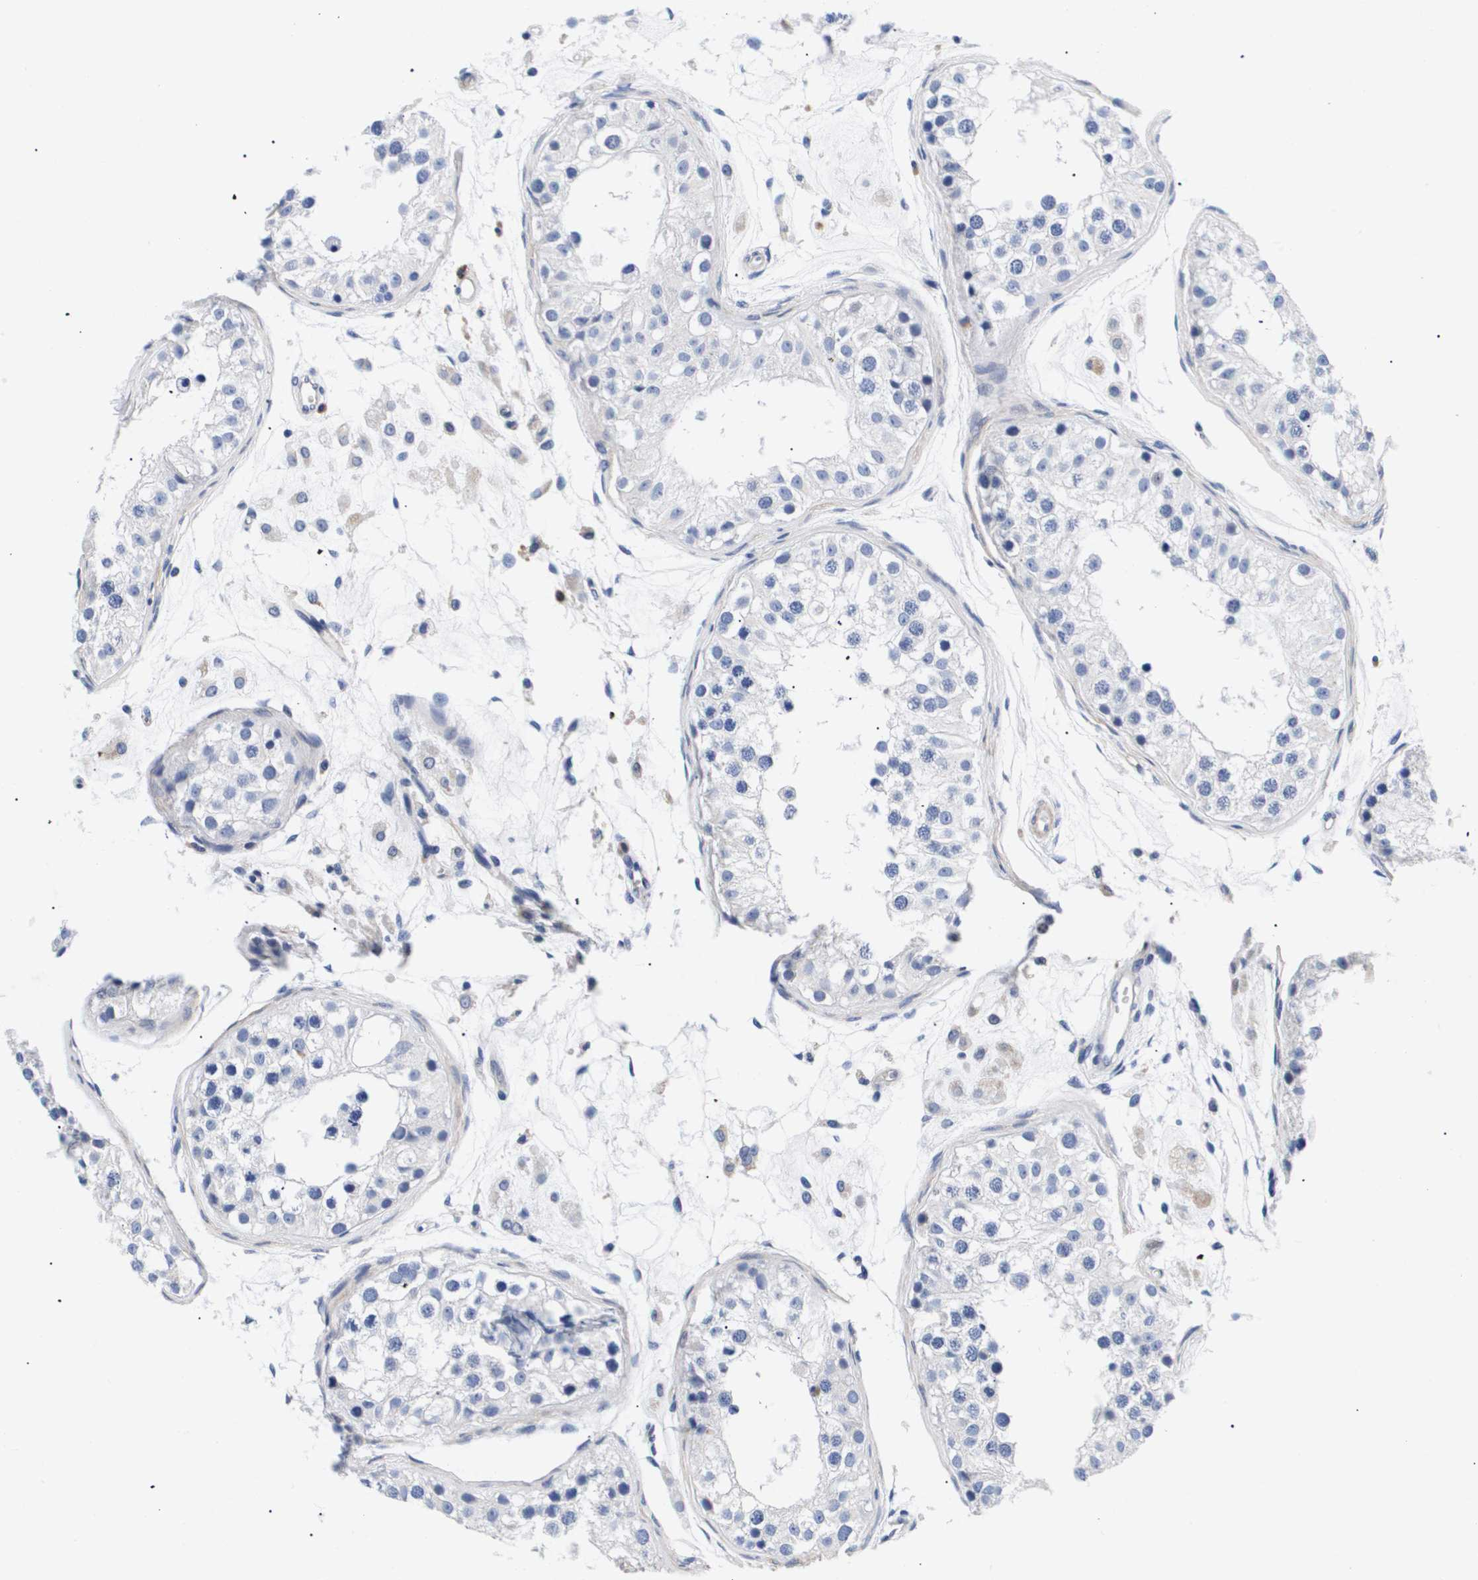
{"staining": {"intensity": "negative", "quantity": "none", "location": "none"}, "tissue": "testis", "cell_type": "Cells in seminiferous ducts", "image_type": "normal", "snomed": [{"axis": "morphology", "description": "Normal tissue, NOS"}, {"axis": "morphology", "description": "Adenocarcinoma, metastatic, NOS"}, {"axis": "topography", "description": "Testis"}], "caption": "This photomicrograph is of benign testis stained with immunohistochemistry (IHC) to label a protein in brown with the nuclei are counter-stained blue. There is no expression in cells in seminiferous ducts. The staining is performed using DAB (3,3'-diaminobenzidine) brown chromogen with nuclei counter-stained in using hematoxylin.", "gene": "SHD", "patient": {"sex": "male", "age": 26}}